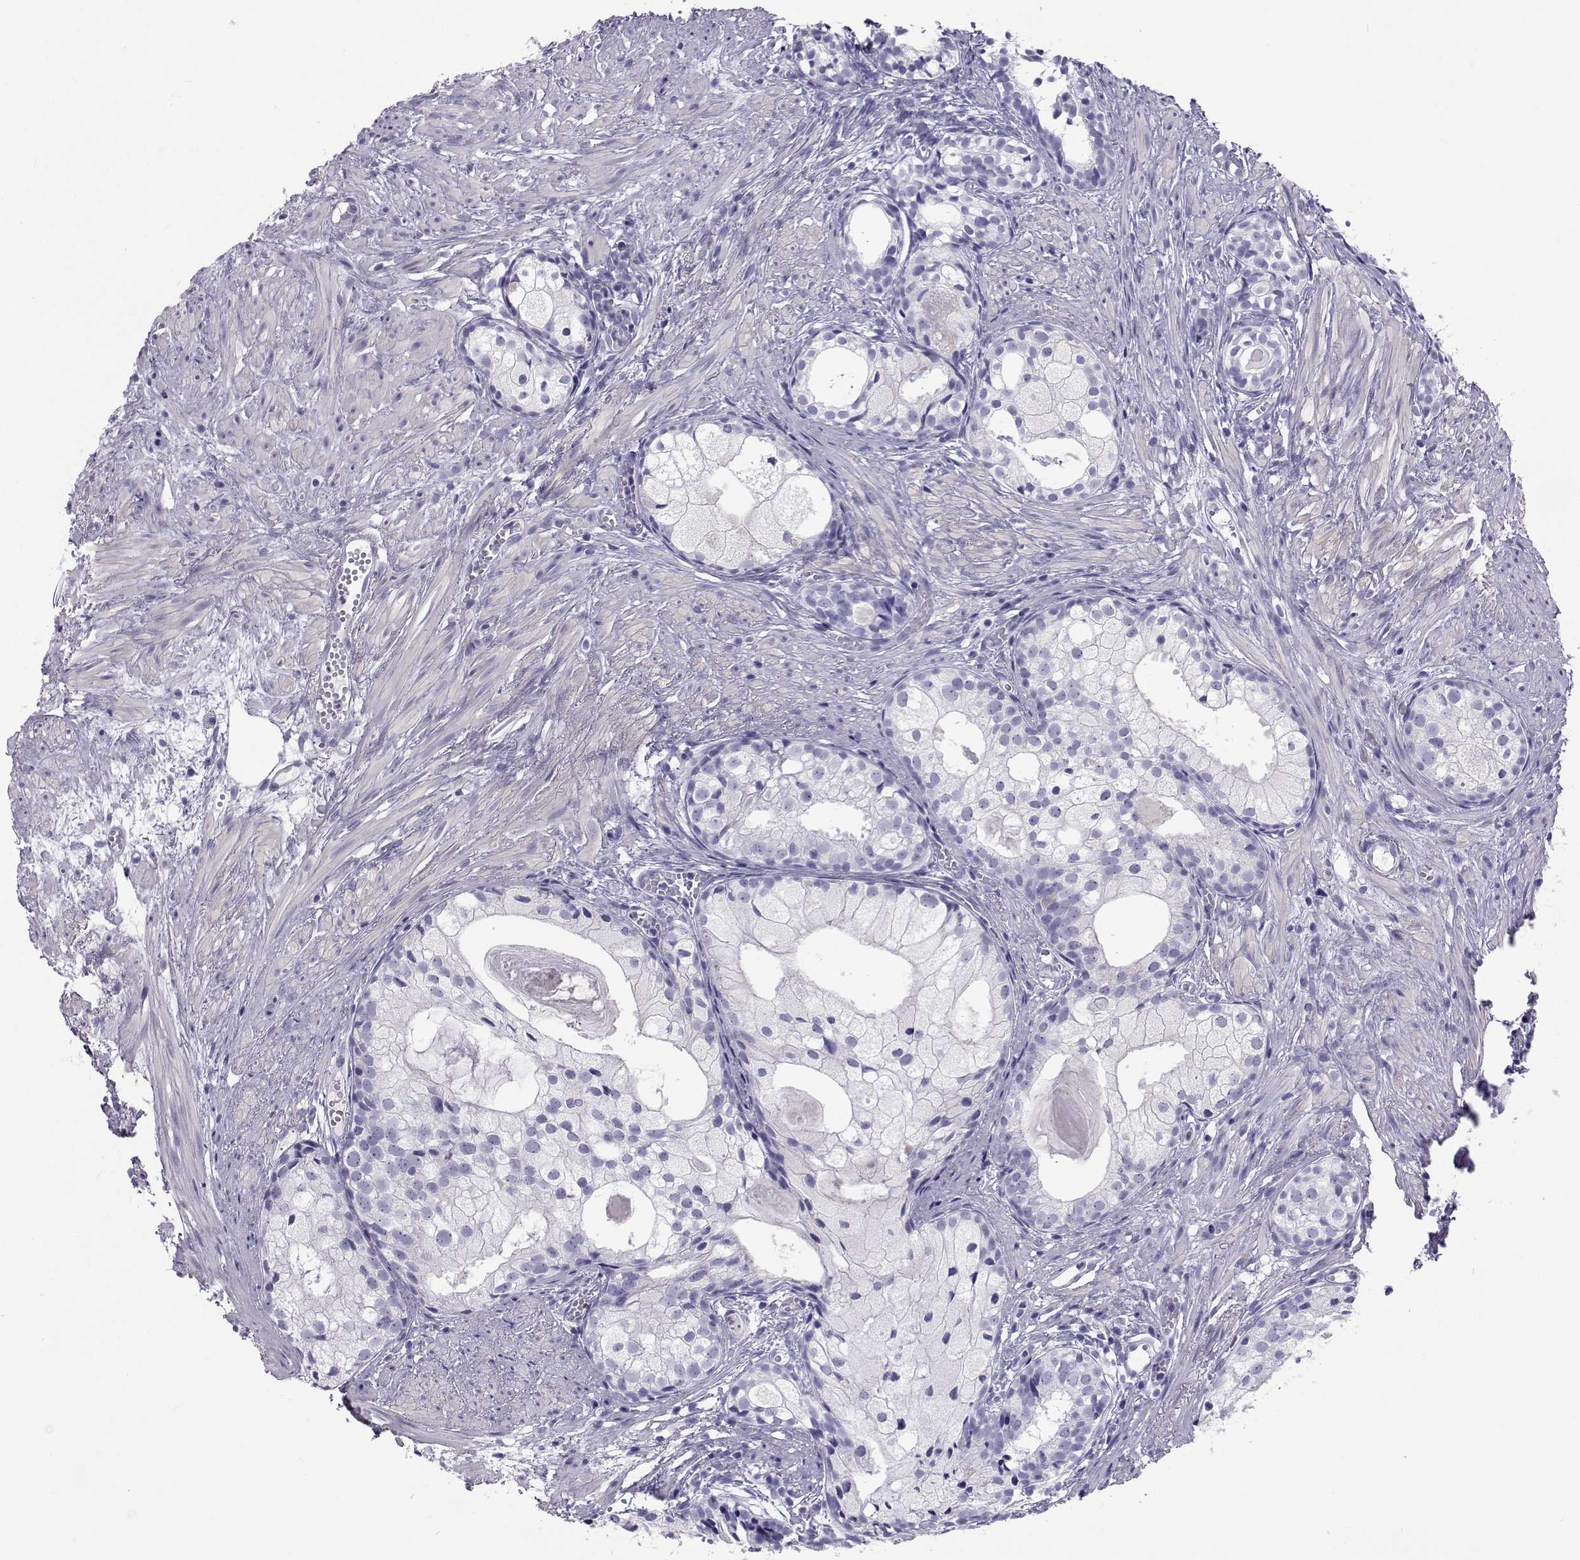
{"staining": {"intensity": "negative", "quantity": "none", "location": "none"}, "tissue": "prostate cancer", "cell_type": "Tumor cells", "image_type": "cancer", "snomed": [{"axis": "morphology", "description": "Adenocarcinoma, High grade"}, {"axis": "topography", "description": "Prostate"}], "caption": "Tumor cells show no significant positivity in prostate high-grade adenocarcinoma.", "gene": "PLIN4", "patient": {"sex": "male", "age": 85}}